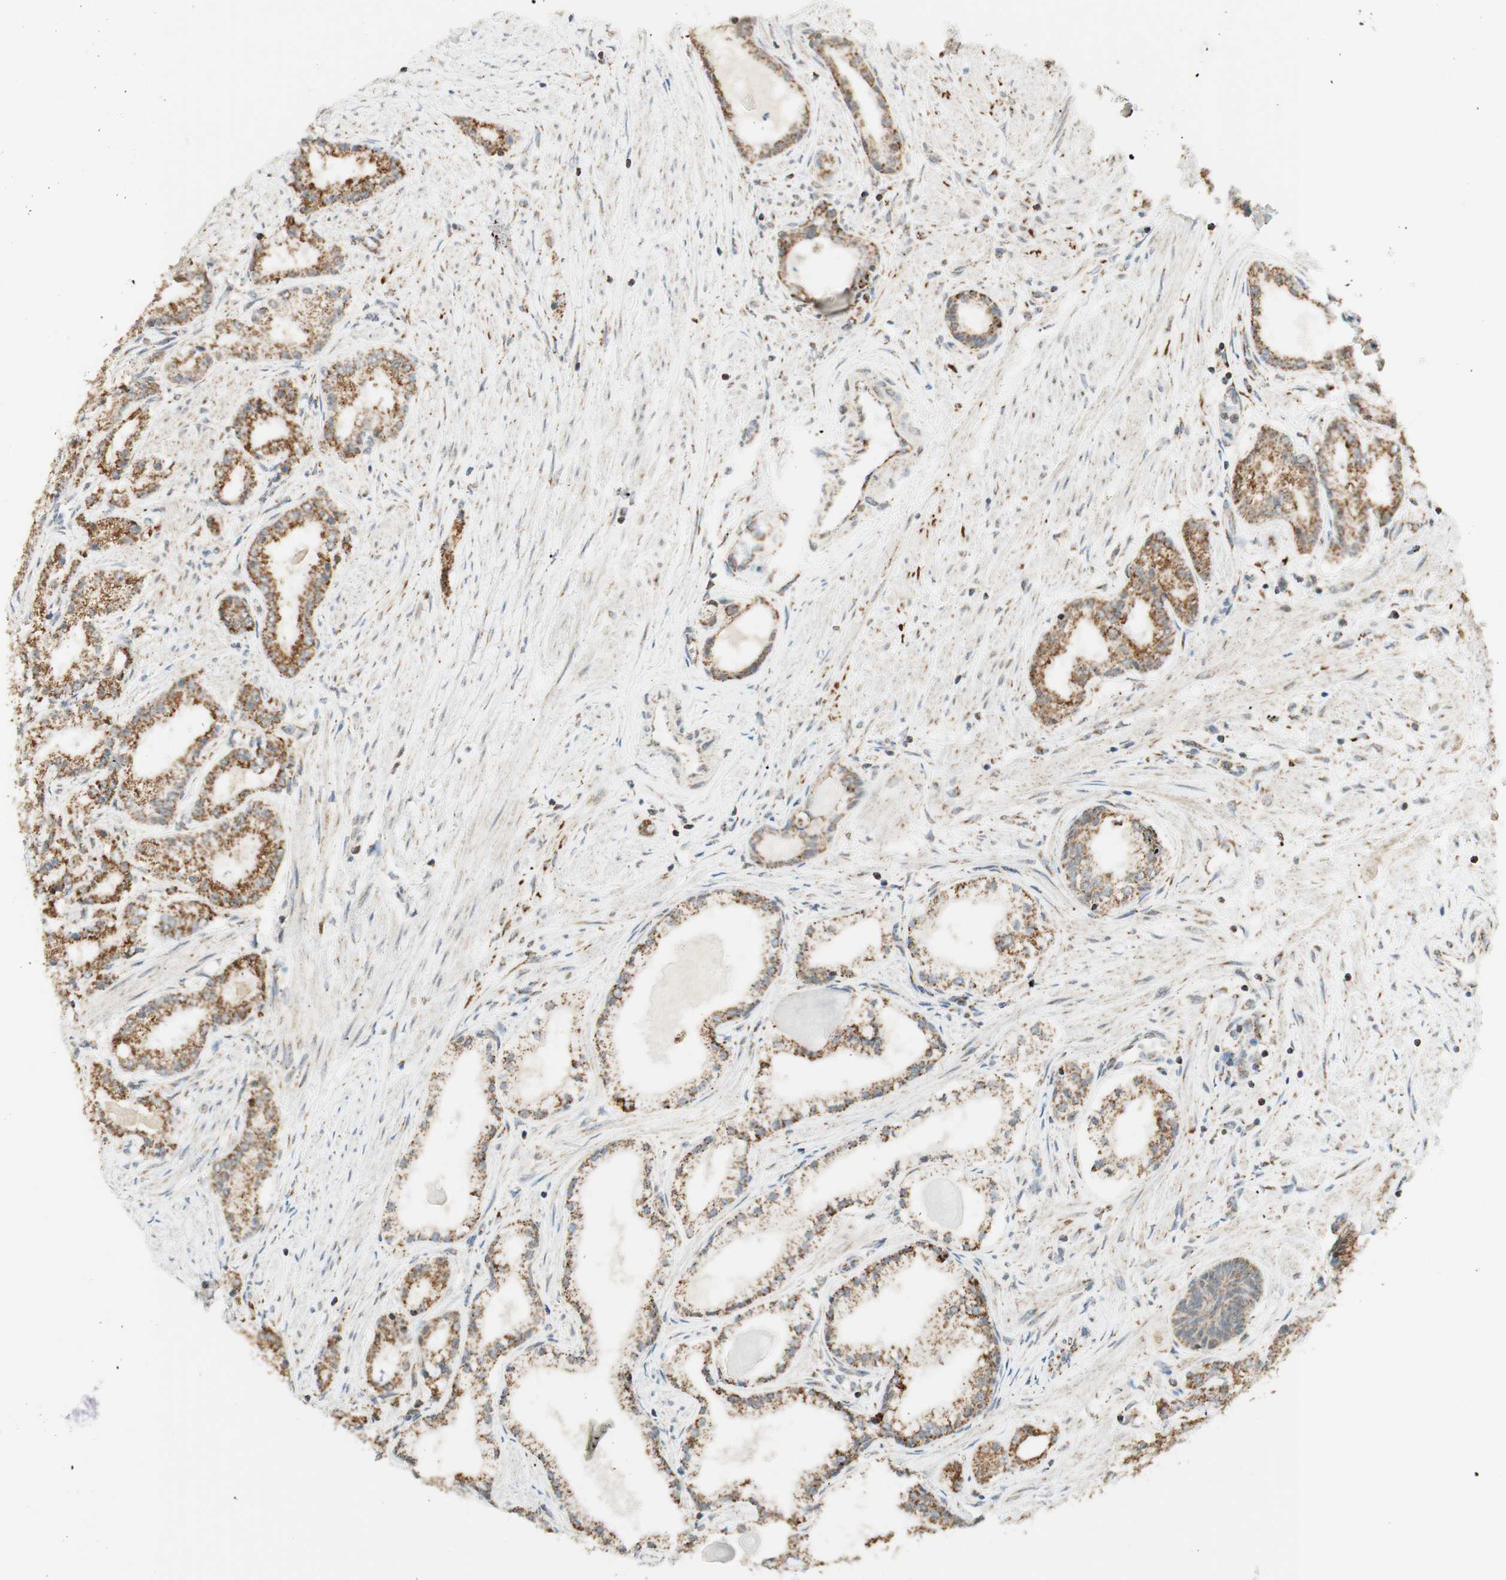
{"staining": {"intensity": "moderate", "quantity": ">75%", "location": "cytoplasmic/membranous"}, "tissue": "prostate cancer", "cell_type": "Tumor cells", "image_type": "cancer", "snomed": [{"axis": "morphology", "description": "Adenocarcinoma, Low grade"}, {"axis": "topography", "description": "Prostate"}], "caption": "Protein expression analysis of prostate cancer (low-grade adenocarcinoma) displays moderate cytoplasmic/membranous staining in approximately >75% of tumor cells.", "gene": "ZNF782", "patient": {"sex": "male", "age": 63}}